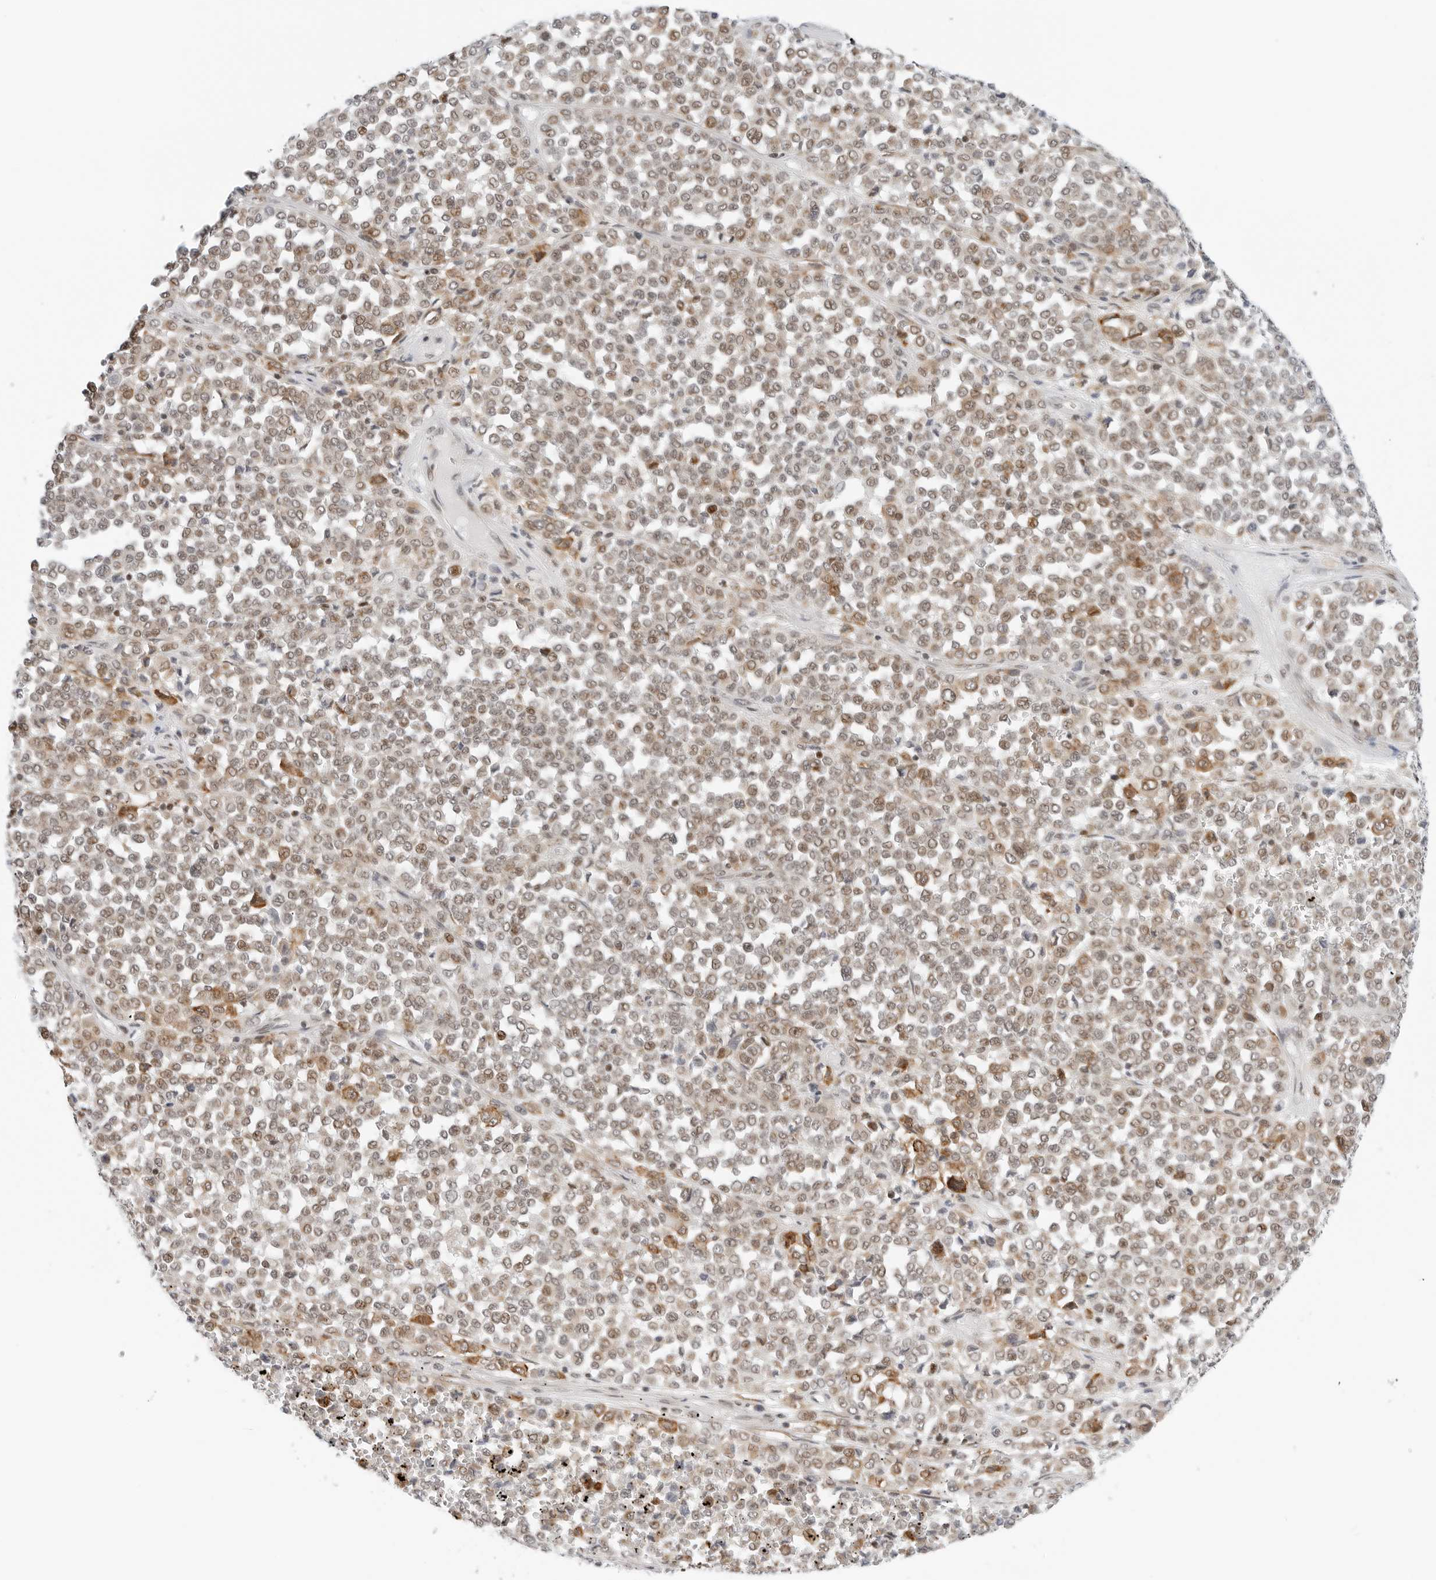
{"staining": {"intensity": "weak", "quantity": ">75%", "location": "nuclear"}, "tissue": "melanoma", "cell_type": "Tumor cells", "image_type": "cancer", "snomed": [{"axis": "morphology", "description": "Malignant melanoma, Metastatic site"}, {"axis": "topography", "description": "Pancreas"}], "caption": "DAB (3,3'-diaminobenzidine) immunohistochemical staining of human malignant melanoma (metastatic site) displays weak nuclear protein expression in approximately >75% of tumor cells.", "gene": "RIMKLA", "patient": {"sex": "female", "age": 30}}